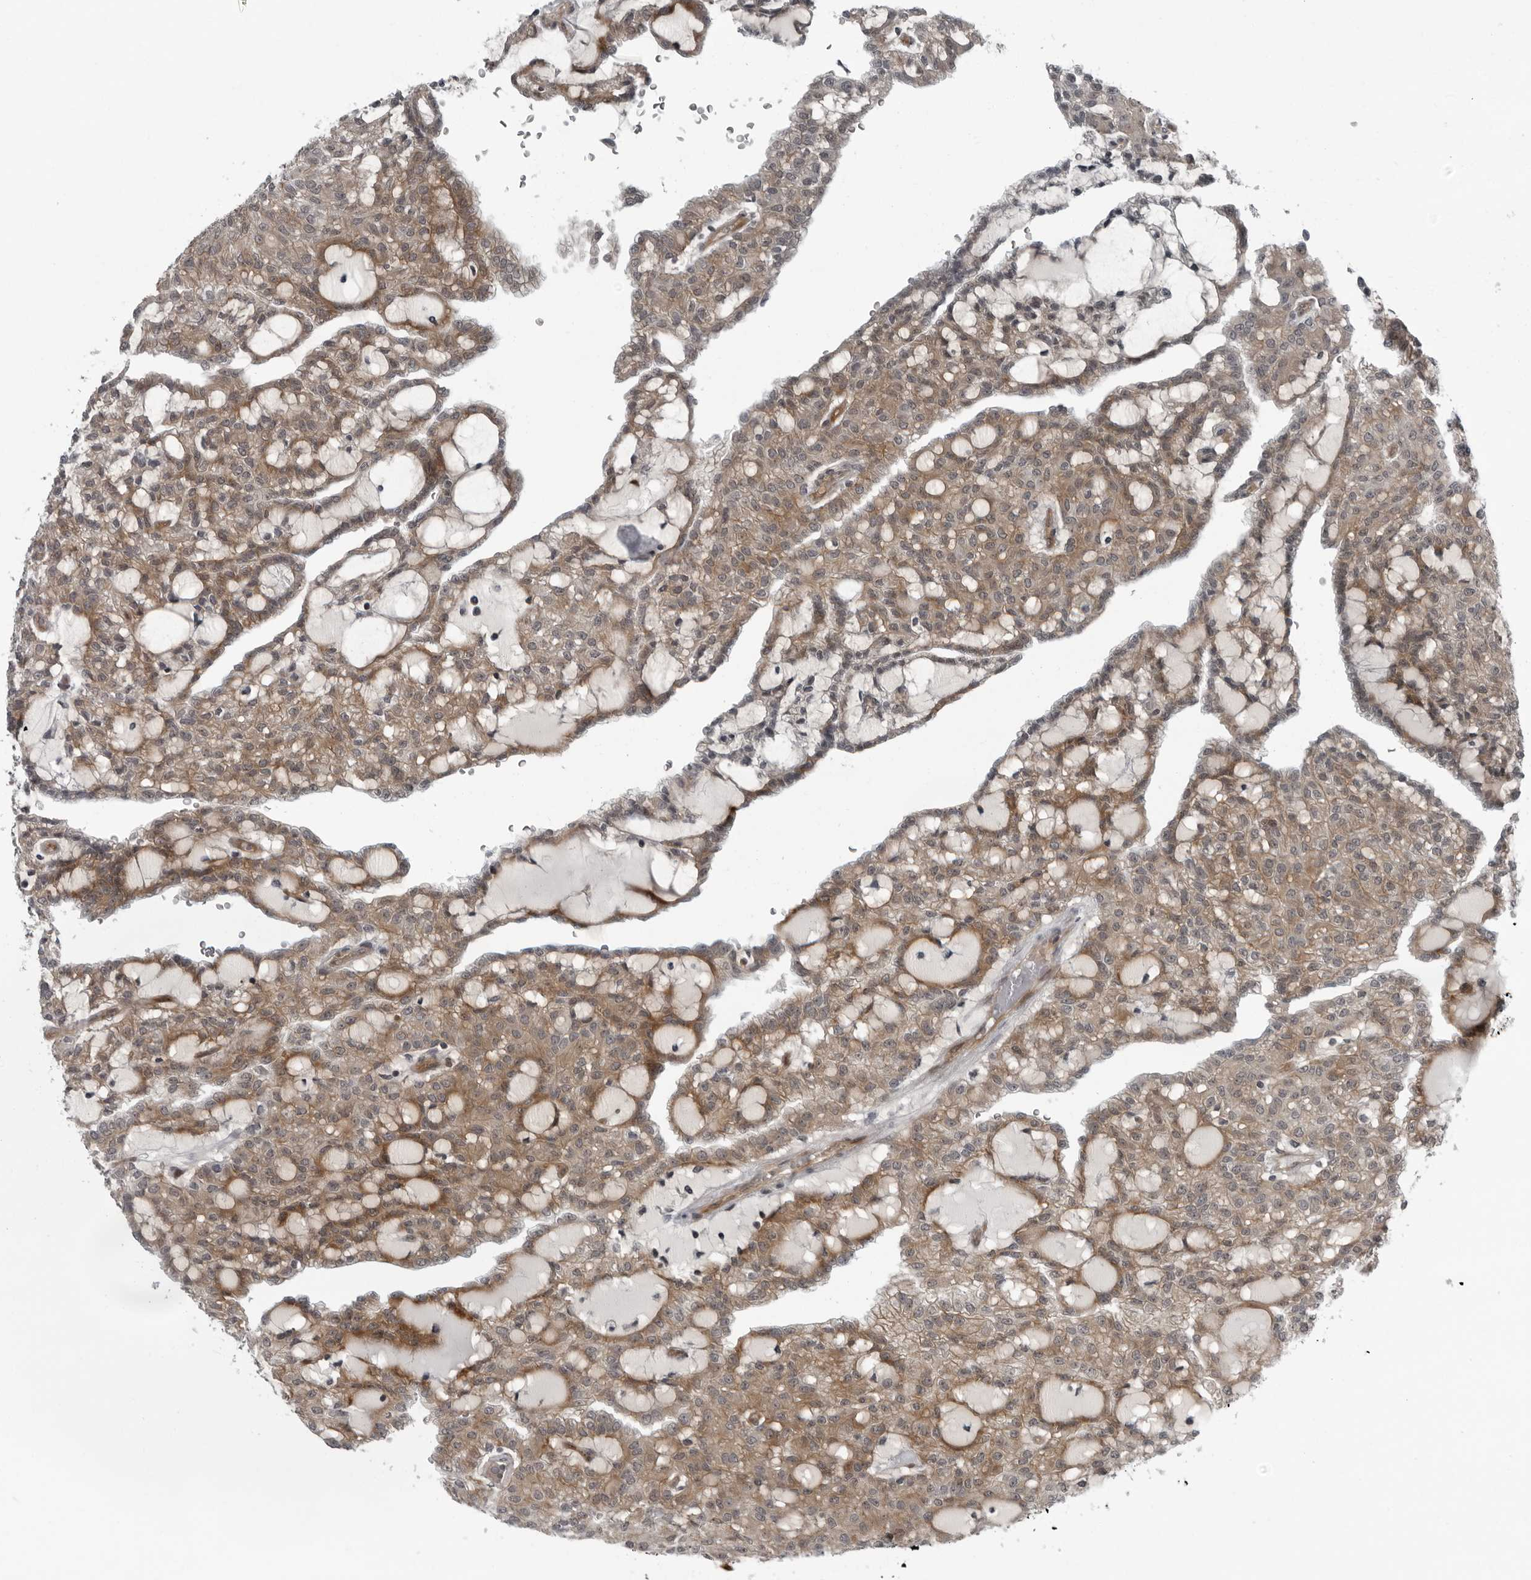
{"staining": {"intensity": "weak", "quantity": ">75%", "location": "cytoplasmic/membranous"}, "tissue": "renal cancer", "cell_type": "Tumor cells", "image_type": "cancer", "snomed": [{"axis": "morphology", "description": "Adenocarcinoma, NOS"}, {"axis": "topography", "description": "Kidney"}], "caption": "Protein expression analysis of renal adenocarcinoma displays weak cytoplasmic/membranous expression in about >75% of tumor cells.", "gene": "FAM102B", "patient": {"sex": "male", "age": 63}}